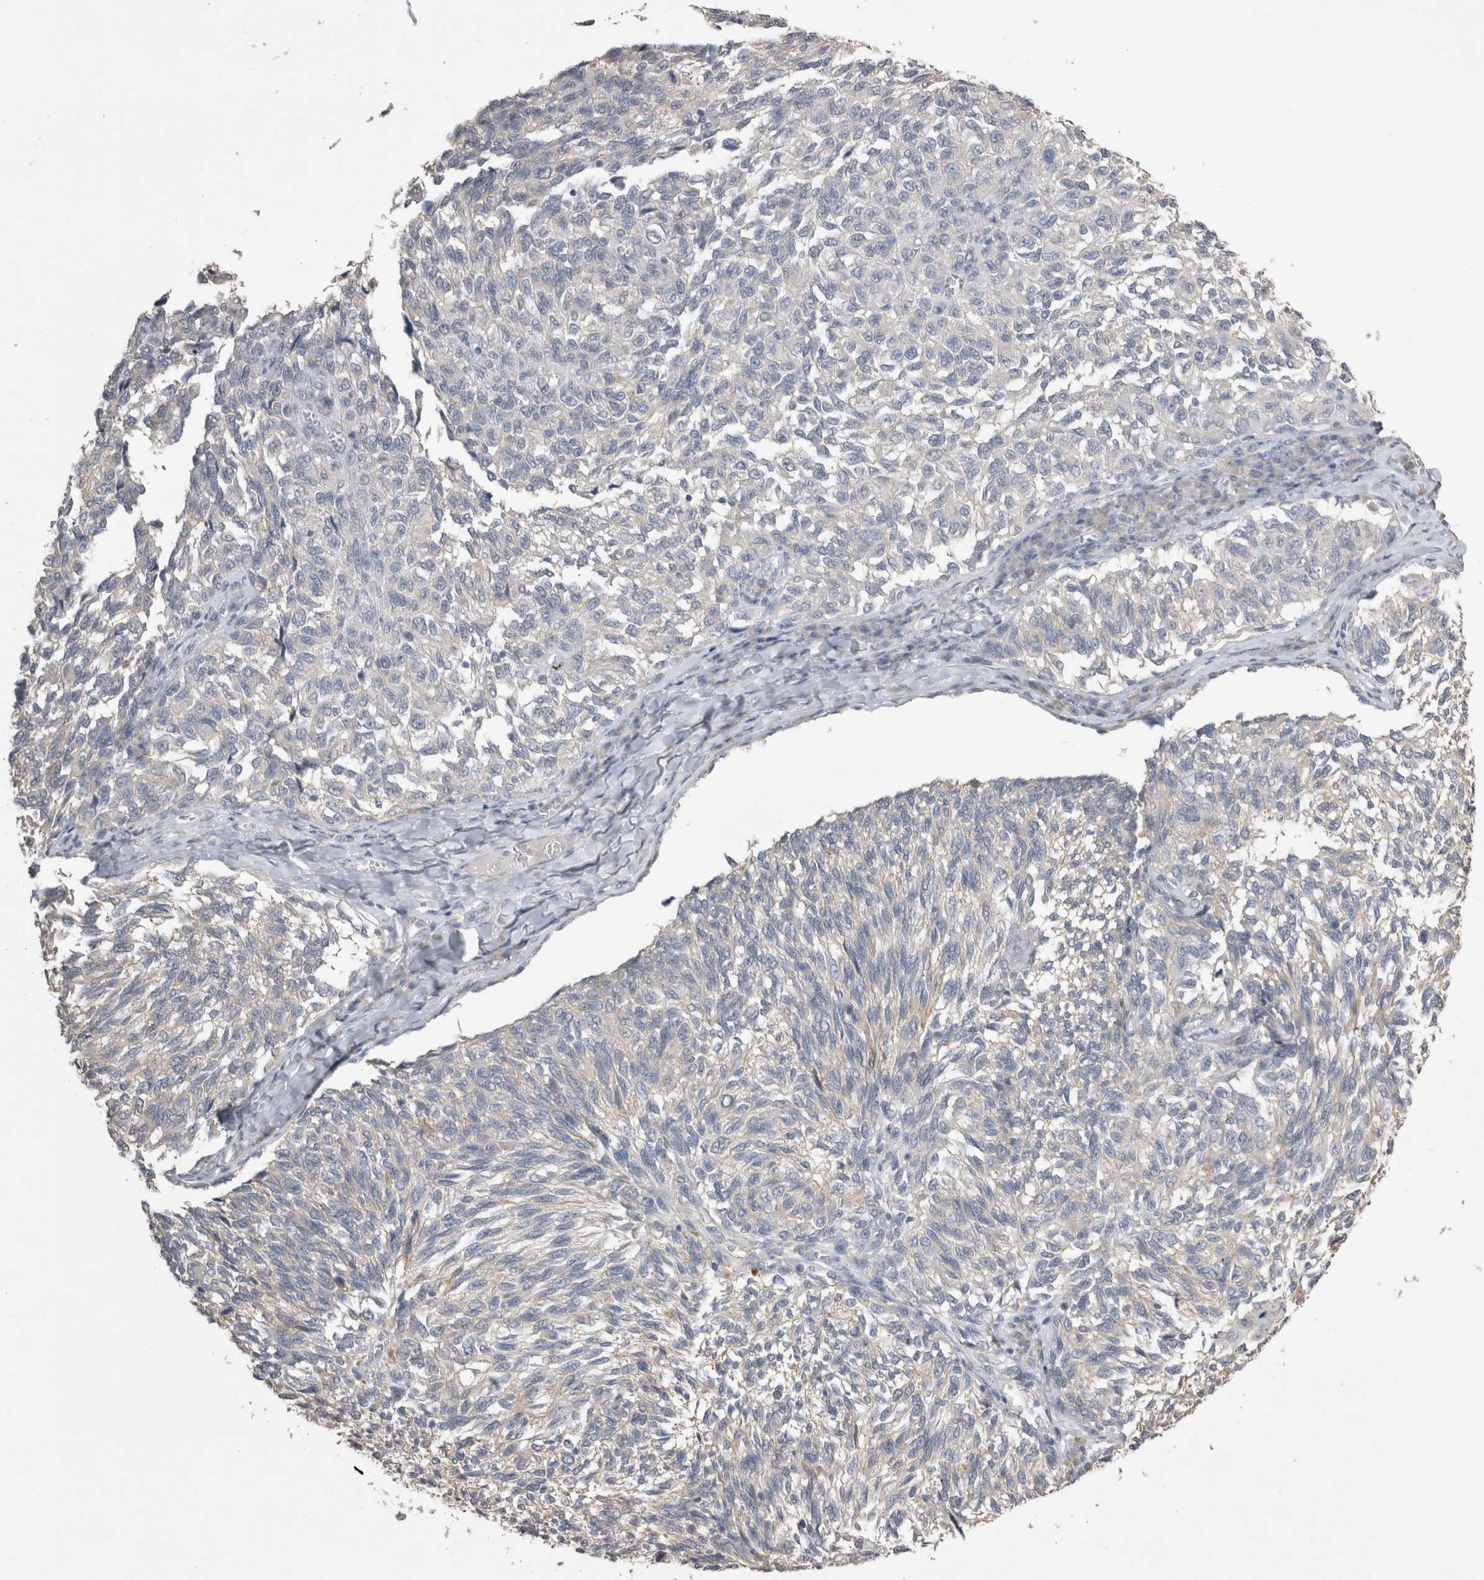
{"staining": {"intensity": "negative", "quantity": "none", "location": "none"}, "tissue": "melanoma", "cell_type": "Tumor cells", "image_type": "cancer", "snomed": [{"axis": "morphology", "description": "Malignant melanoma, NOS"}, {"axis": "topography", "description": "Skin"}], "caption": "Melanoma was stained to show a protein in brown. There is no significant expression in tumor cells.", "gene": "NAALADL2", "patient": {"sex": "female", "age": 73}}